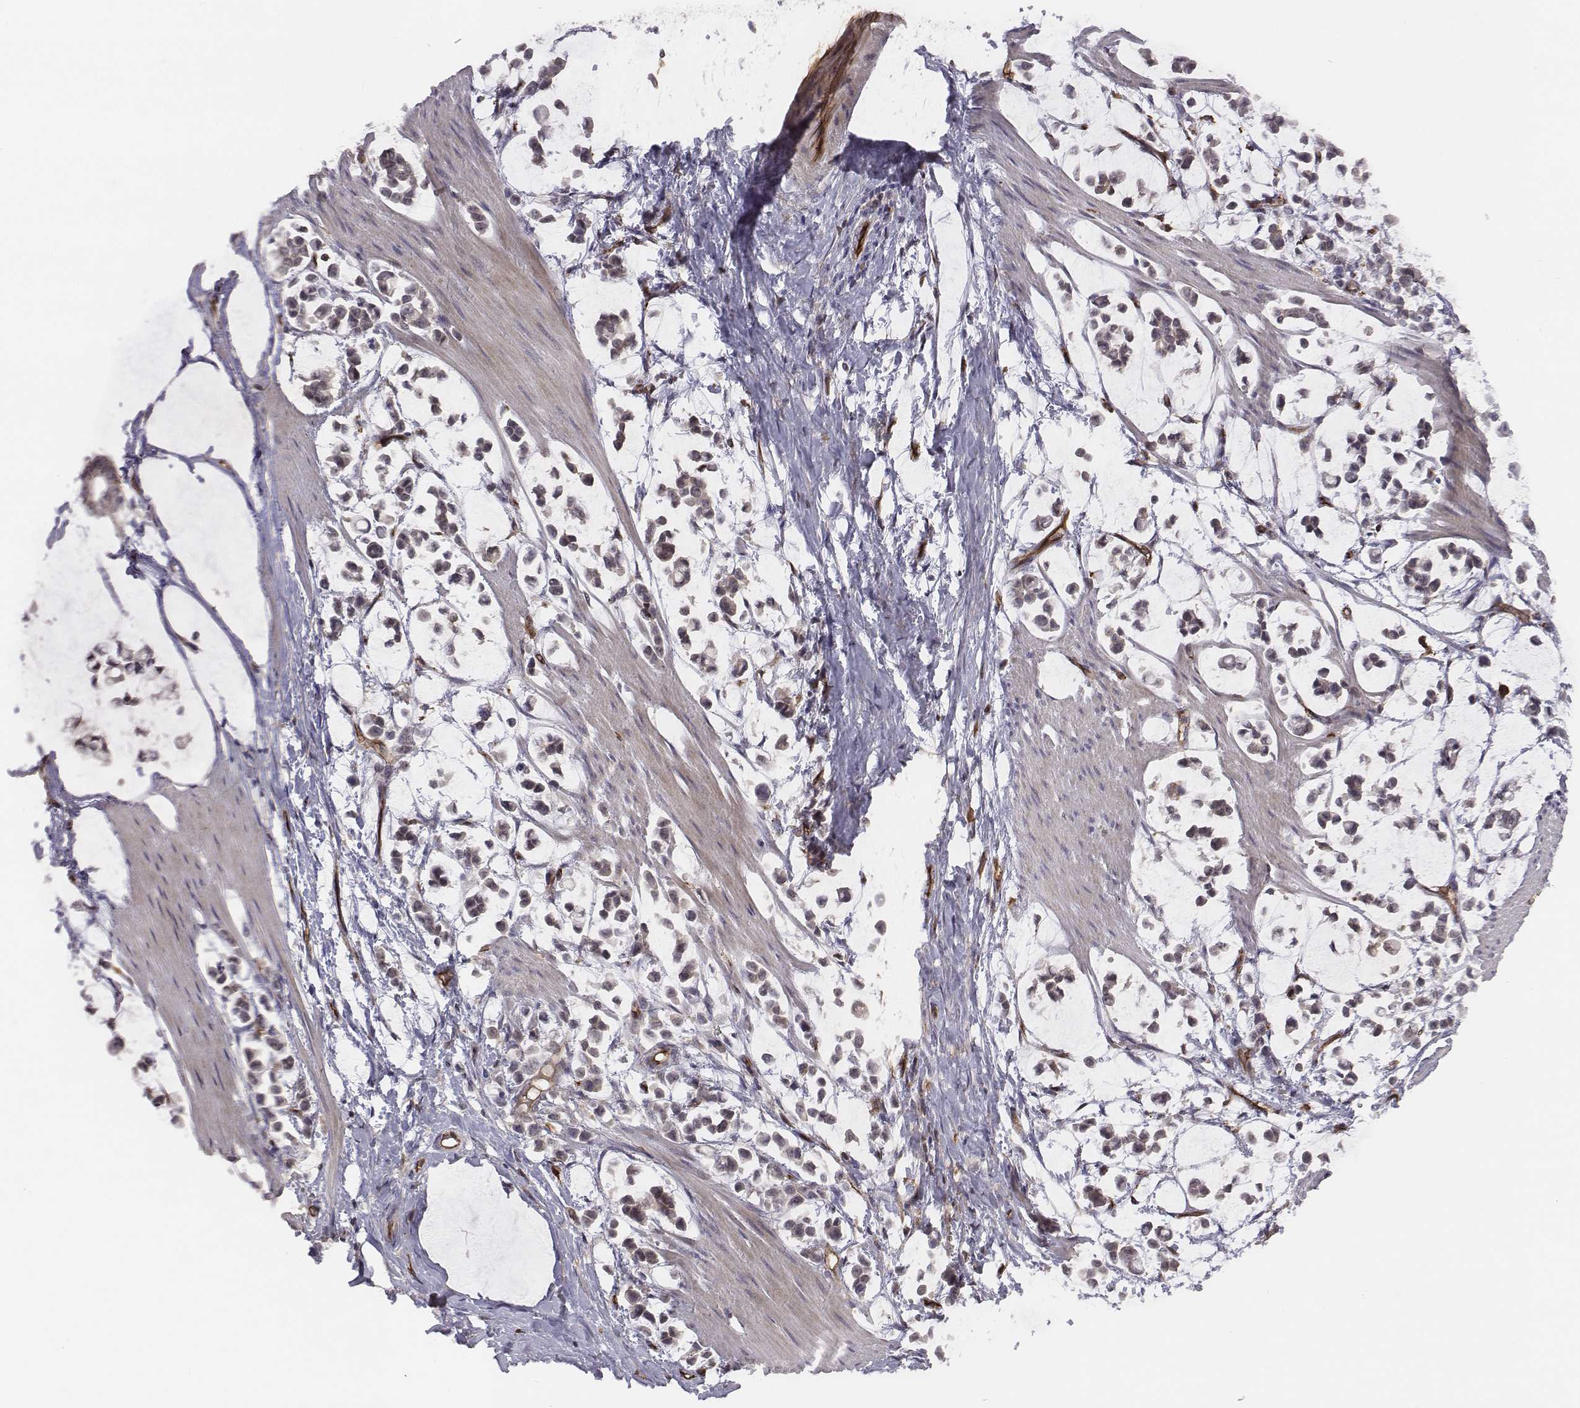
{"staining": {"intensity": "negative", "quantity": "none", "location": "none"}, "tissue": "stomach cancer", "cell_type": "Tumor cells", "image_type": "cancer", "snomed": [{"axis": "morphology", "description": "Adenocarcinoma, NOS"}, {"axis": "topography", "description": "Stomach"}], "caption": "A high-resolution photomicrograph shows IHC staining of stomach cancer (adenocarcinoma), which exhibits no significant staining in tumor cells.", "gene": "PTPRG", "patient": {"sex": "male", "age": 82}}